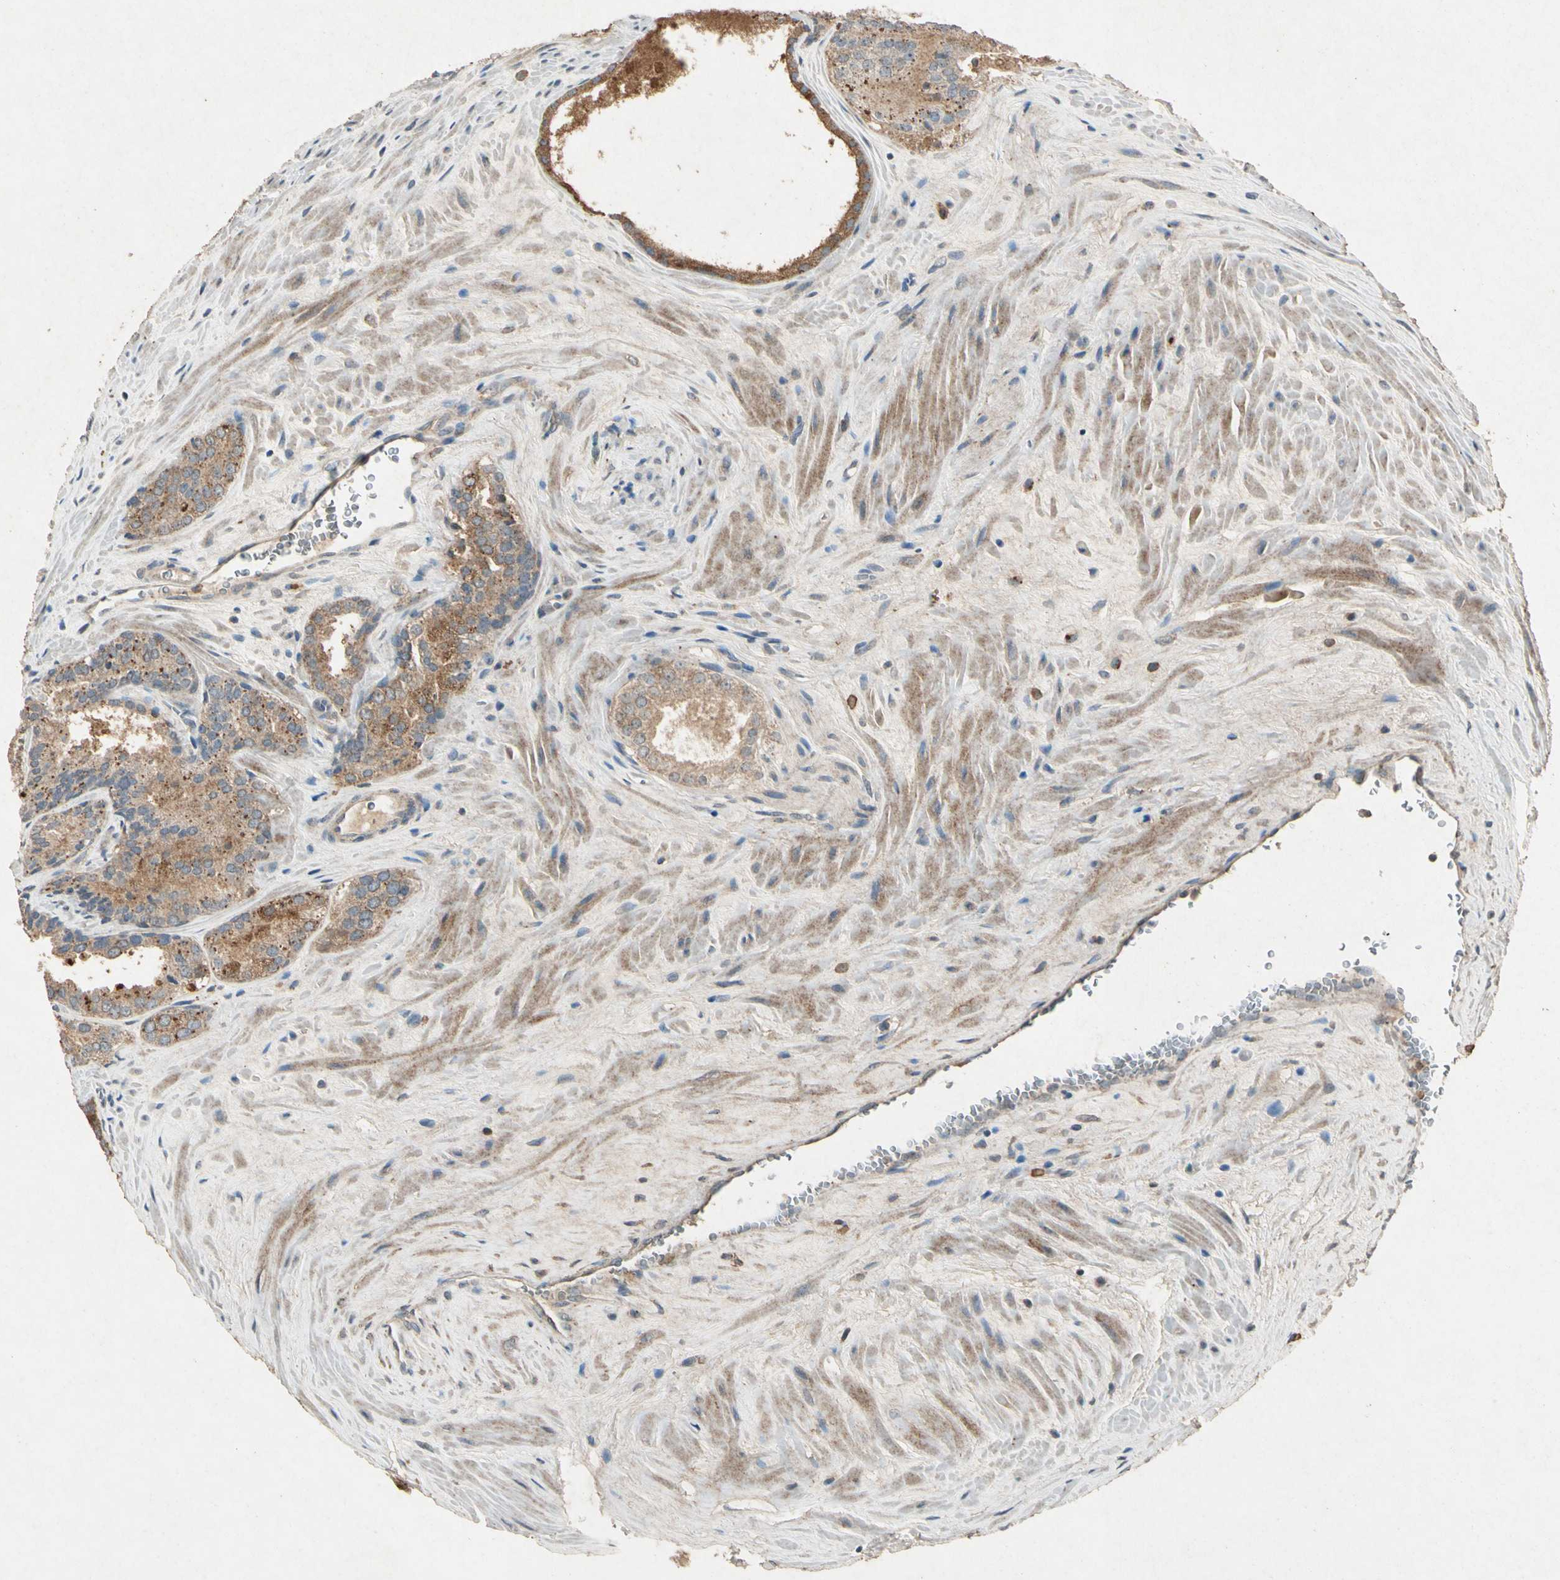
{"staining": {"intensity": "moderate", "quantity": ">75%", "location": "cytoplasmic/membranous"}, "tissue": "prostate cancer", "cell_type": "Tumor cells", "image_type": "cancer", "snomed": [{"axis": "morphology", "description": "Adenocarcinoma, Low grade"}, {"axis": "topography", "description": "Prostate"}], "caption": "Immunohistochemistry of human prostate adenocarcinoma (low-grade) displays medium levels of moderate cytoplasmic/membranous staining in about >75% of tumor cells.", "gene": "GPLD1", "patient": {"sex": "male", "age": 60}}